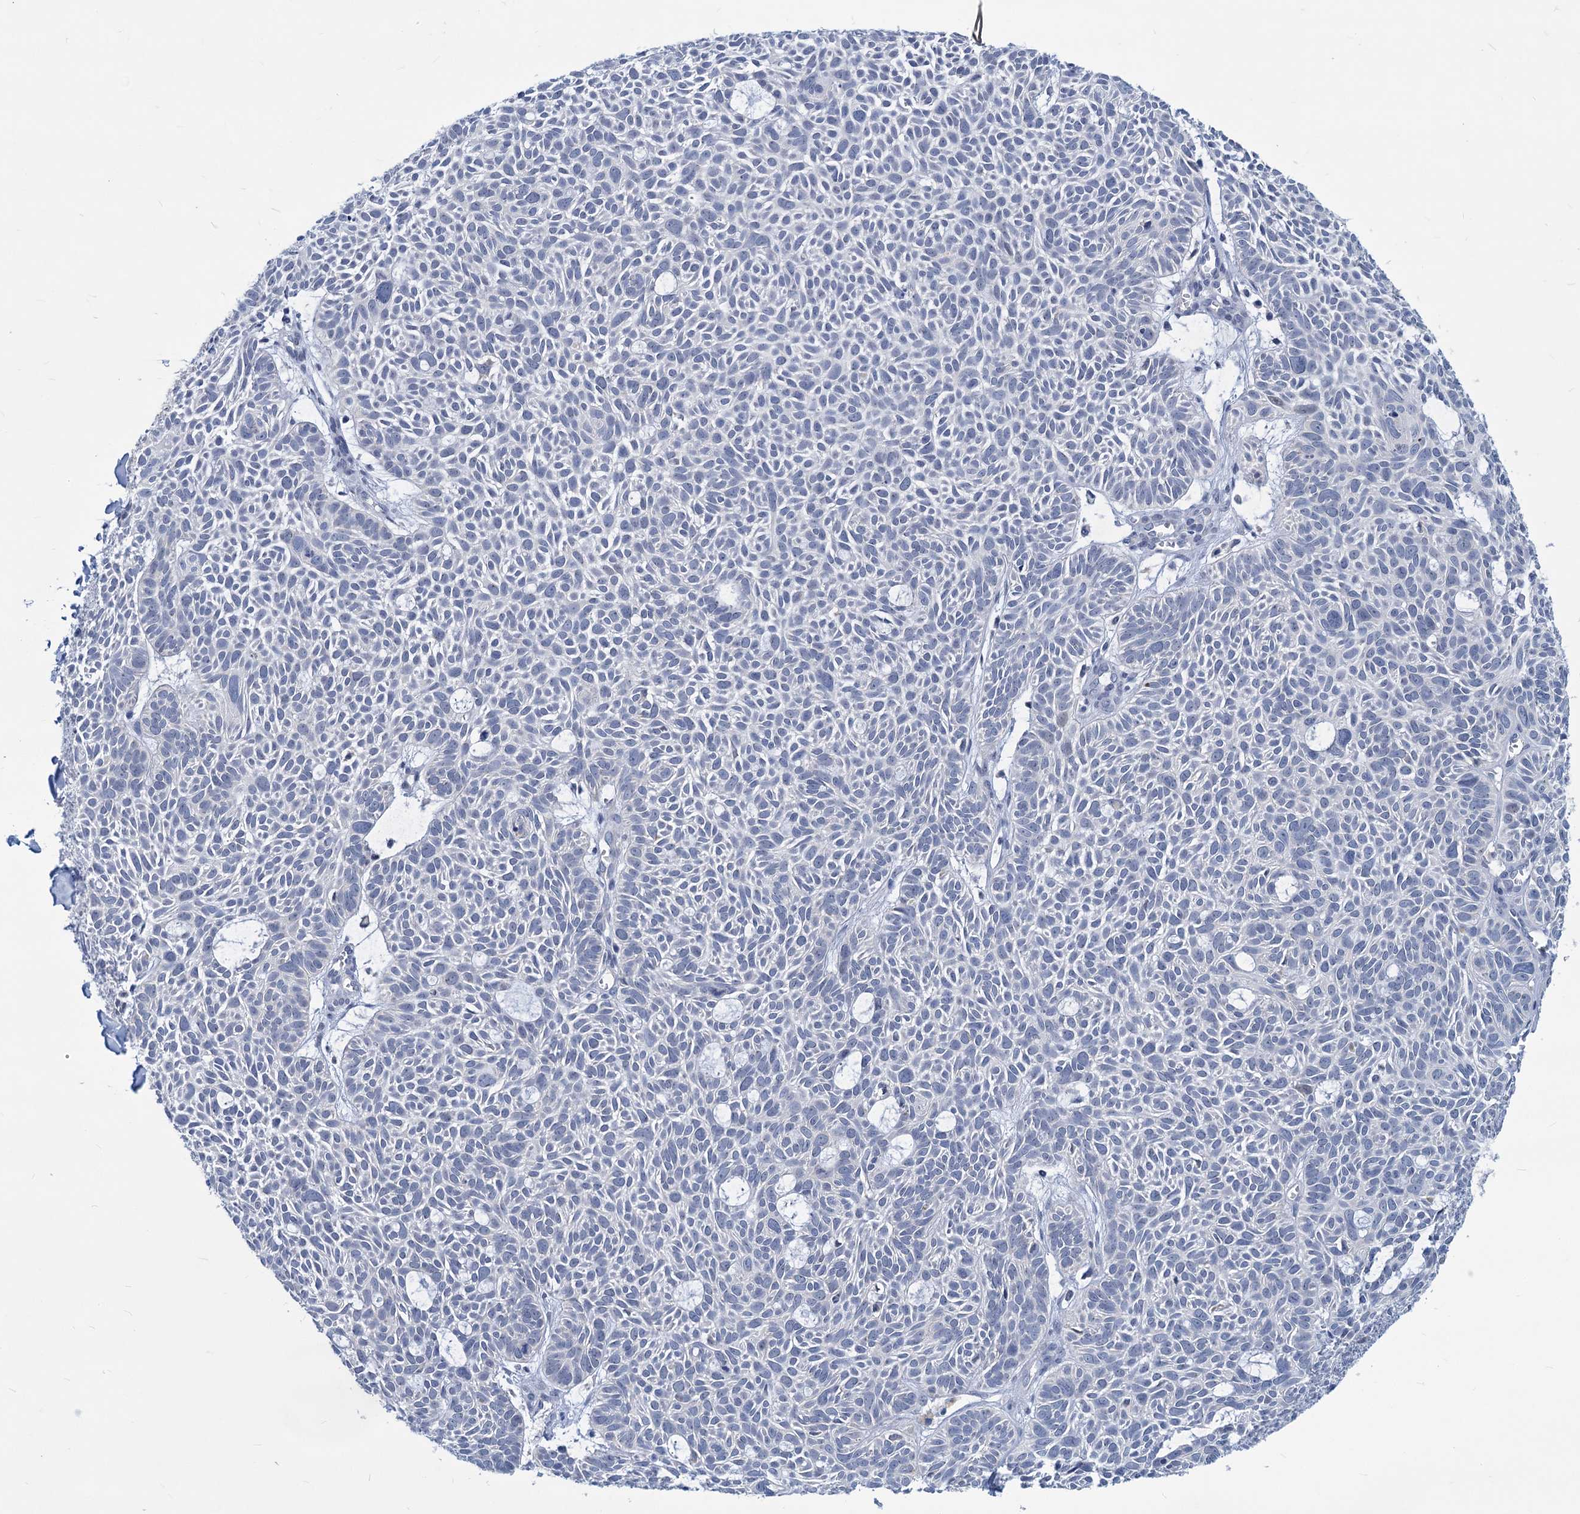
{"staining": {"intensity": "negative", "quantity": "none", "location": "none"}, "tissue": "skin cancer", "cell_type": "Tumor cells", "image_type": "cancer", "snomed": [{"axis": "morphology", "description": "Basal cell carcinoma"}, {"axis": "topography", "description": "Skin"}], "caption": "A high-resolution photomicrograph shows immunohistochemistry (IHC) staining of basal cell carcinoma (skin), which displays no significant expression in tumor cells.", "gene": "NEU3", "patient": {"sex": "male", "age": 69}}